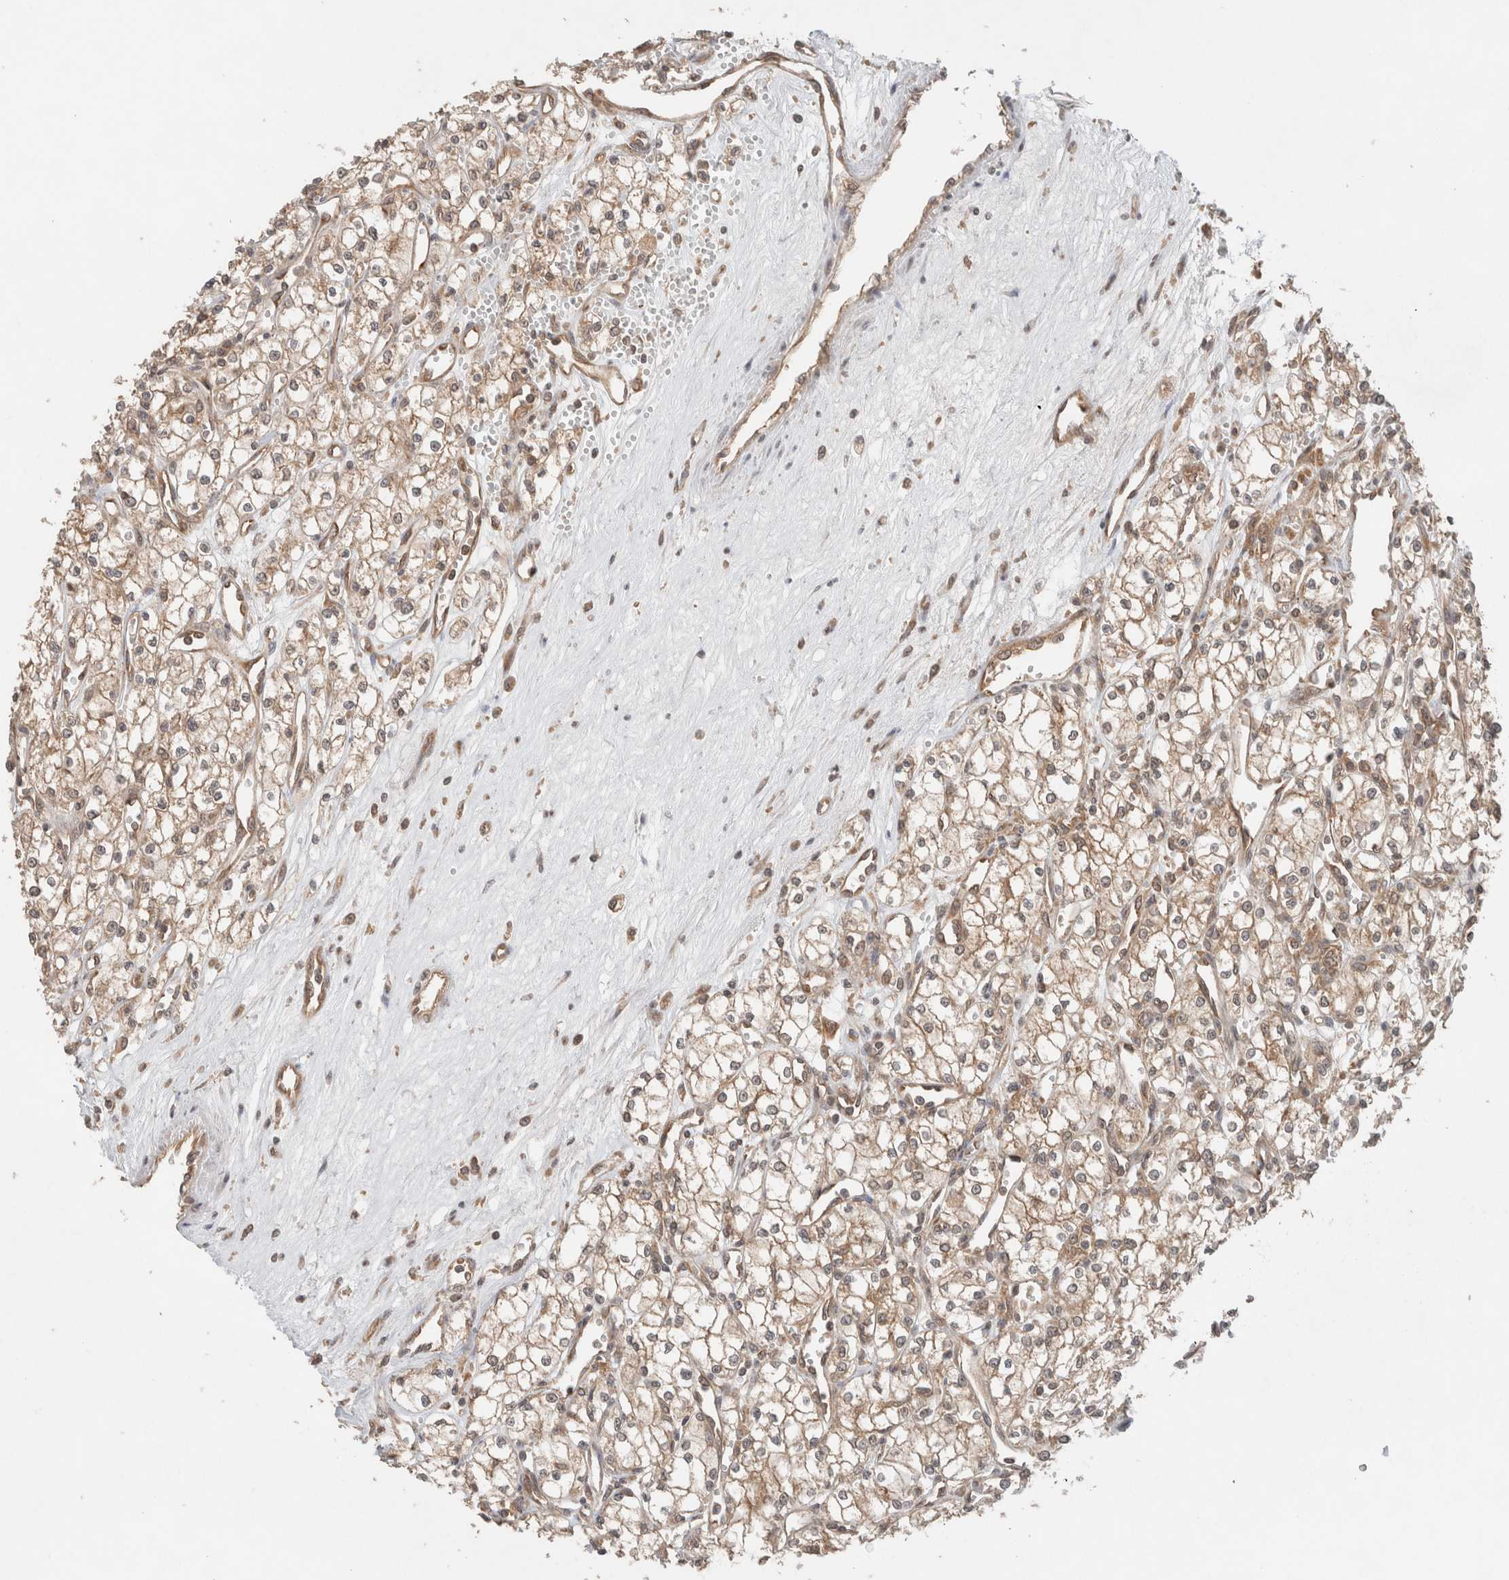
{"staining": {"intensity": "weak", "quantity": ">75%", "location": "cytoplasmic/membranous,nuclear"}, "tissue": "renal cancer", "cell_type": "Tumor cells", "image_type": "cancer", "snomed": [{"axis": "morphology", "description": "Adenocarcinoma, NOS"}, {"axis": "topography", "description": "Kidney"}], "caption": "Renal cancer stained for a protein (brown) exhibits weak cytoplasmic/membranous and nuclear positive expression in approximately >75% of tumor cells.", "gene": "ARFGEF2", "patient": {"sex": "male", "age": 59}}